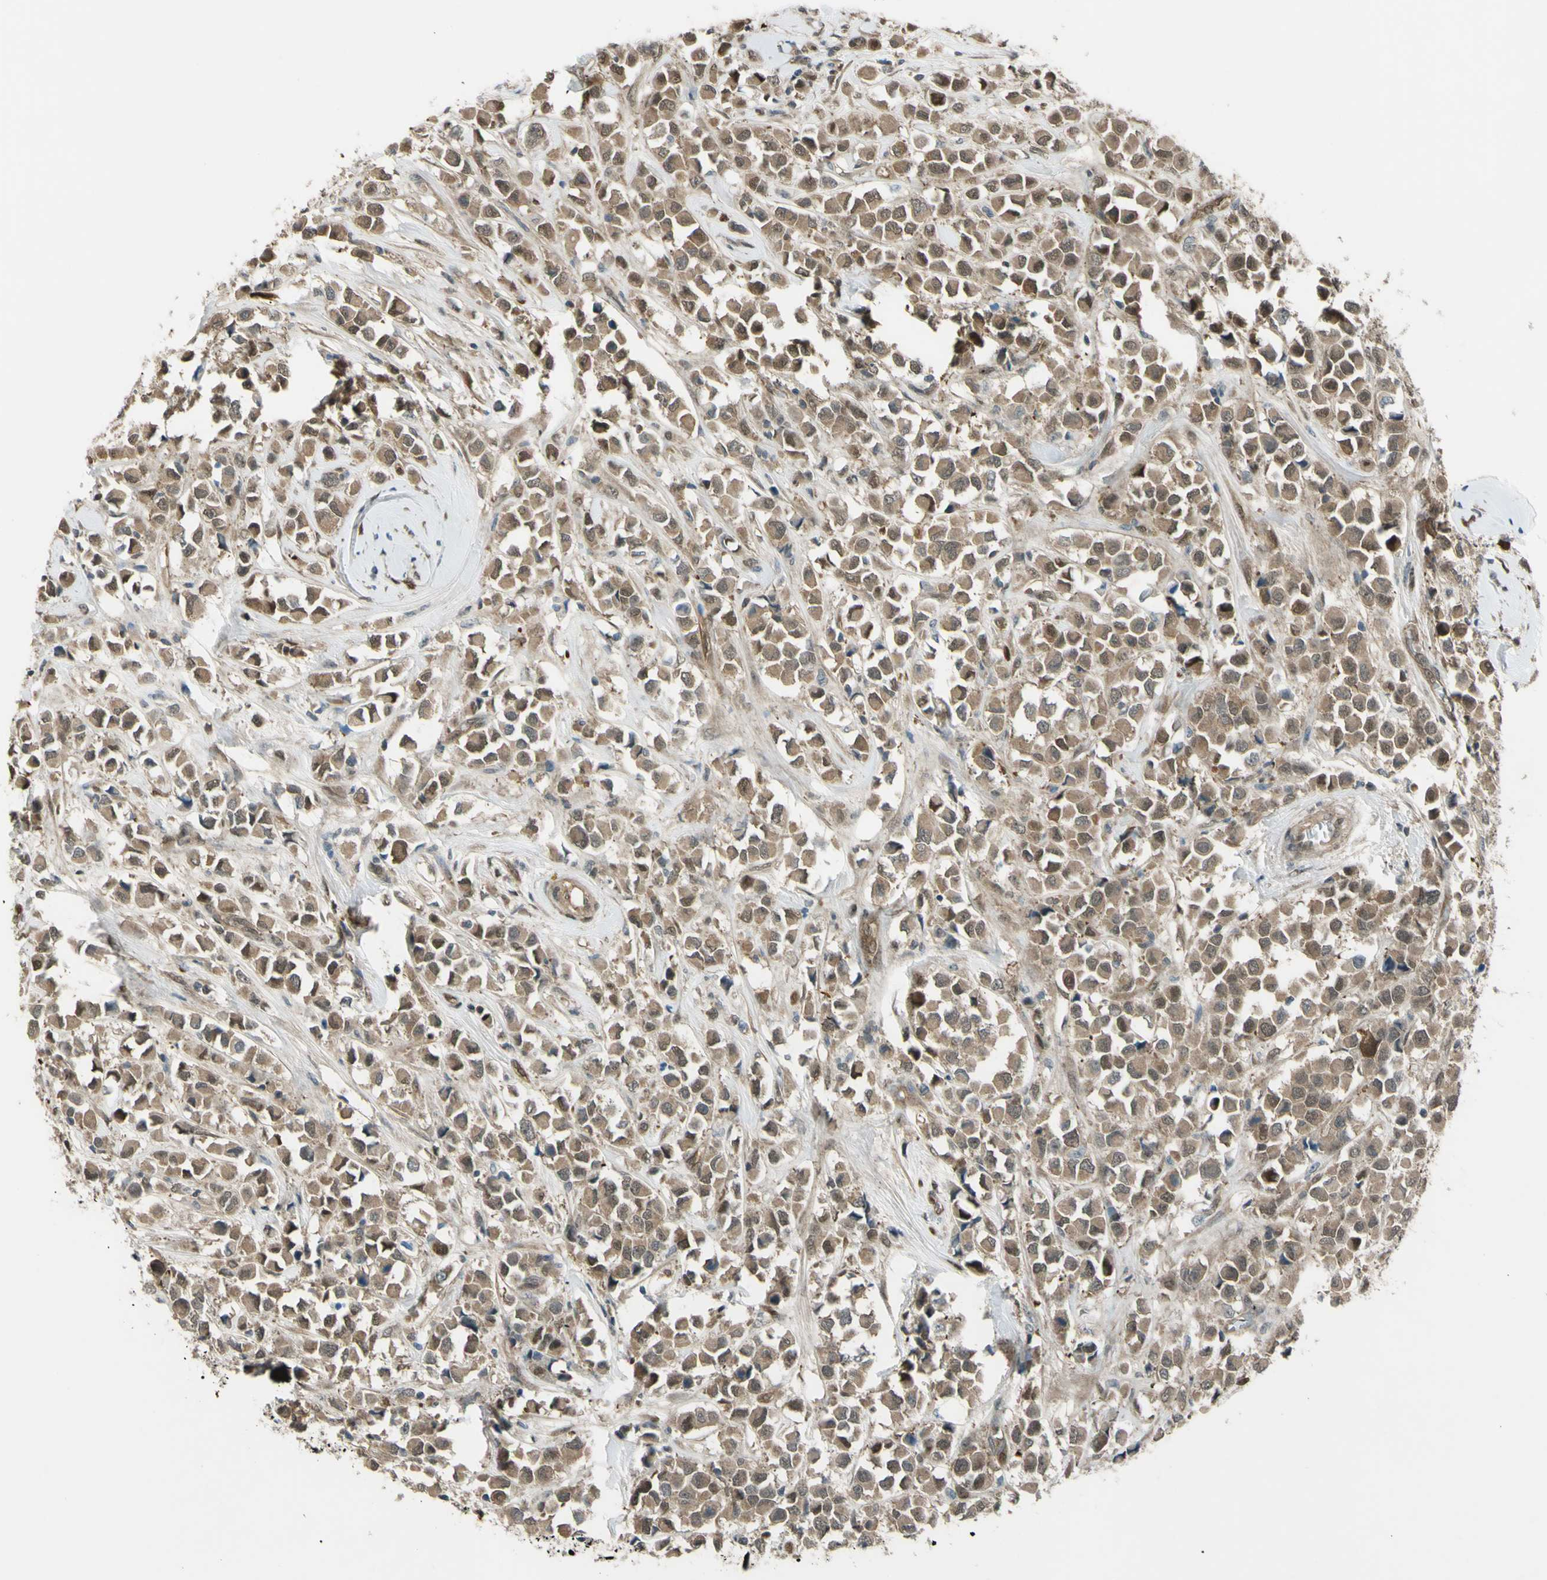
{"staining": {"intensity": "moderate", "quantity": ">75%", "location": "cytoplasmic/membranous"}, "tissue": "breast cancer", "cell_type": "Tumor cells", "image_type": "cancer", "snomed": [{"axis": "morphology", "description": "Duct carcinoma"}, {"axis": "topography", "description": "Breast"}], "caption": "DAB immunohistochemical staining of human breast cancer (invasive ductal carcinoma) shows moderate cytoplasmic/membranous protein positivity in about >75% of tumor cells.", "gene": "YWHAQ", "patient": {"sex": "female", "age": 61}}